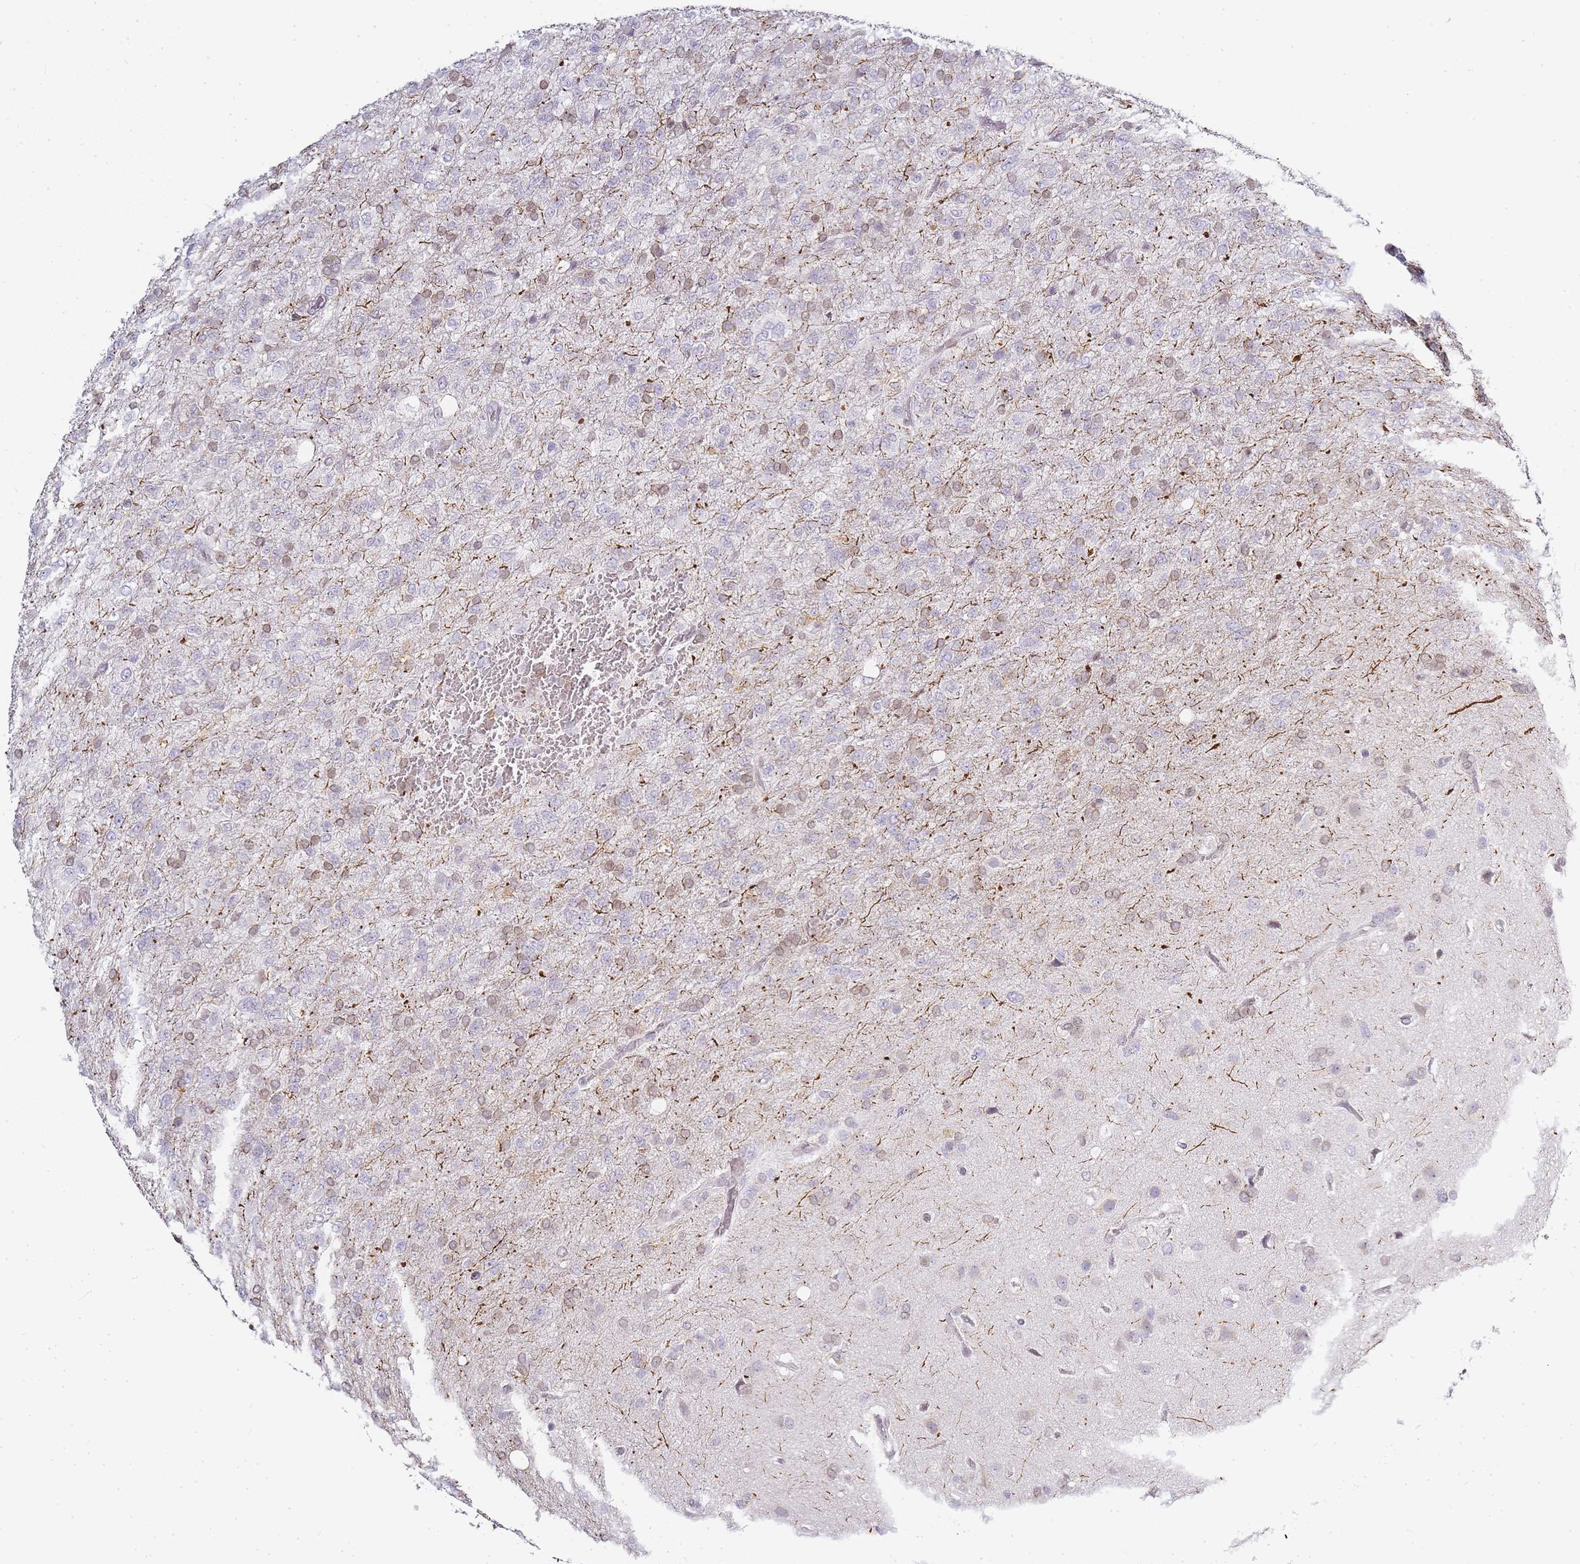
{"staining": {"intensity": "weak", "quantity": "25%-75%", "location": "cytoplasmic/membranous"}, "tissue": "glioma", "cell_type": "Tumor cells", "image_type": "cancer", "snomed": [{"axis": "morphology", "description": "Glioma, malignant, High grade"}, {"axis": "topography", "description": "Brain"}], "caption": "A brown stain labels weak cytoplasmic/membranous expression of a protein in glioma tumor cells. (DAB IHC with brightfield microscopy, high magnification).", "gene": "JAKMIP1", "patient": {"sex": "female", "age": 74}}